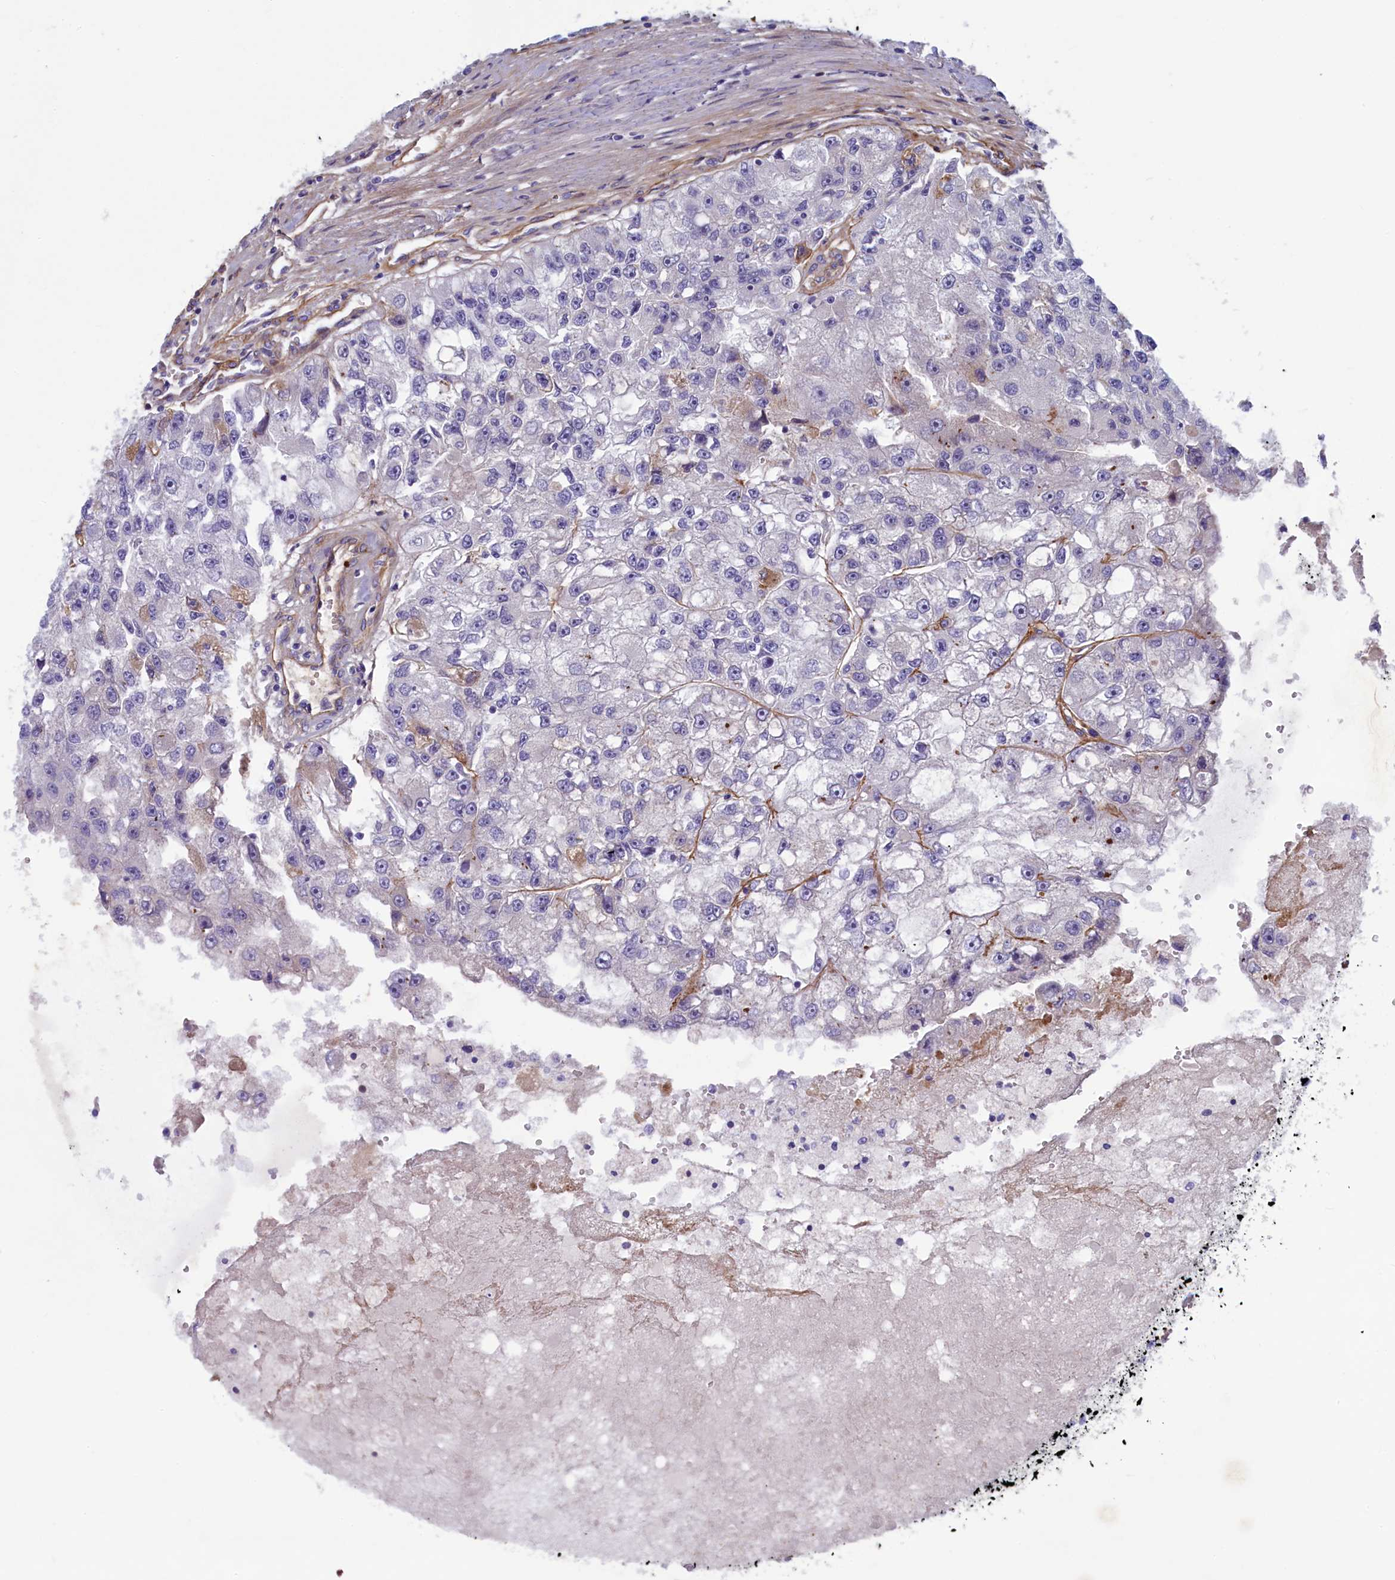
{"staining": {"intensity": "negative", "quantity": "none", "location": "none"}, "tissue": "renal cancer", "cell_type": "Tumor cells", "image_type": "cancer", "snomed": [{"axis": "morphology", "description": "Adenocarcinoma, NOS"}, {"axis": "topography", "description": "Kidney"}], "caption": "This micrograph is of renal adenocarcinoma stained with immunohistochemistry to label a protein in brown with the nuclei are counter-stained blue. There is no staining in tumor cells.", "gene": "LOXL1", "patient": {"sex": "male", "age": 63}}